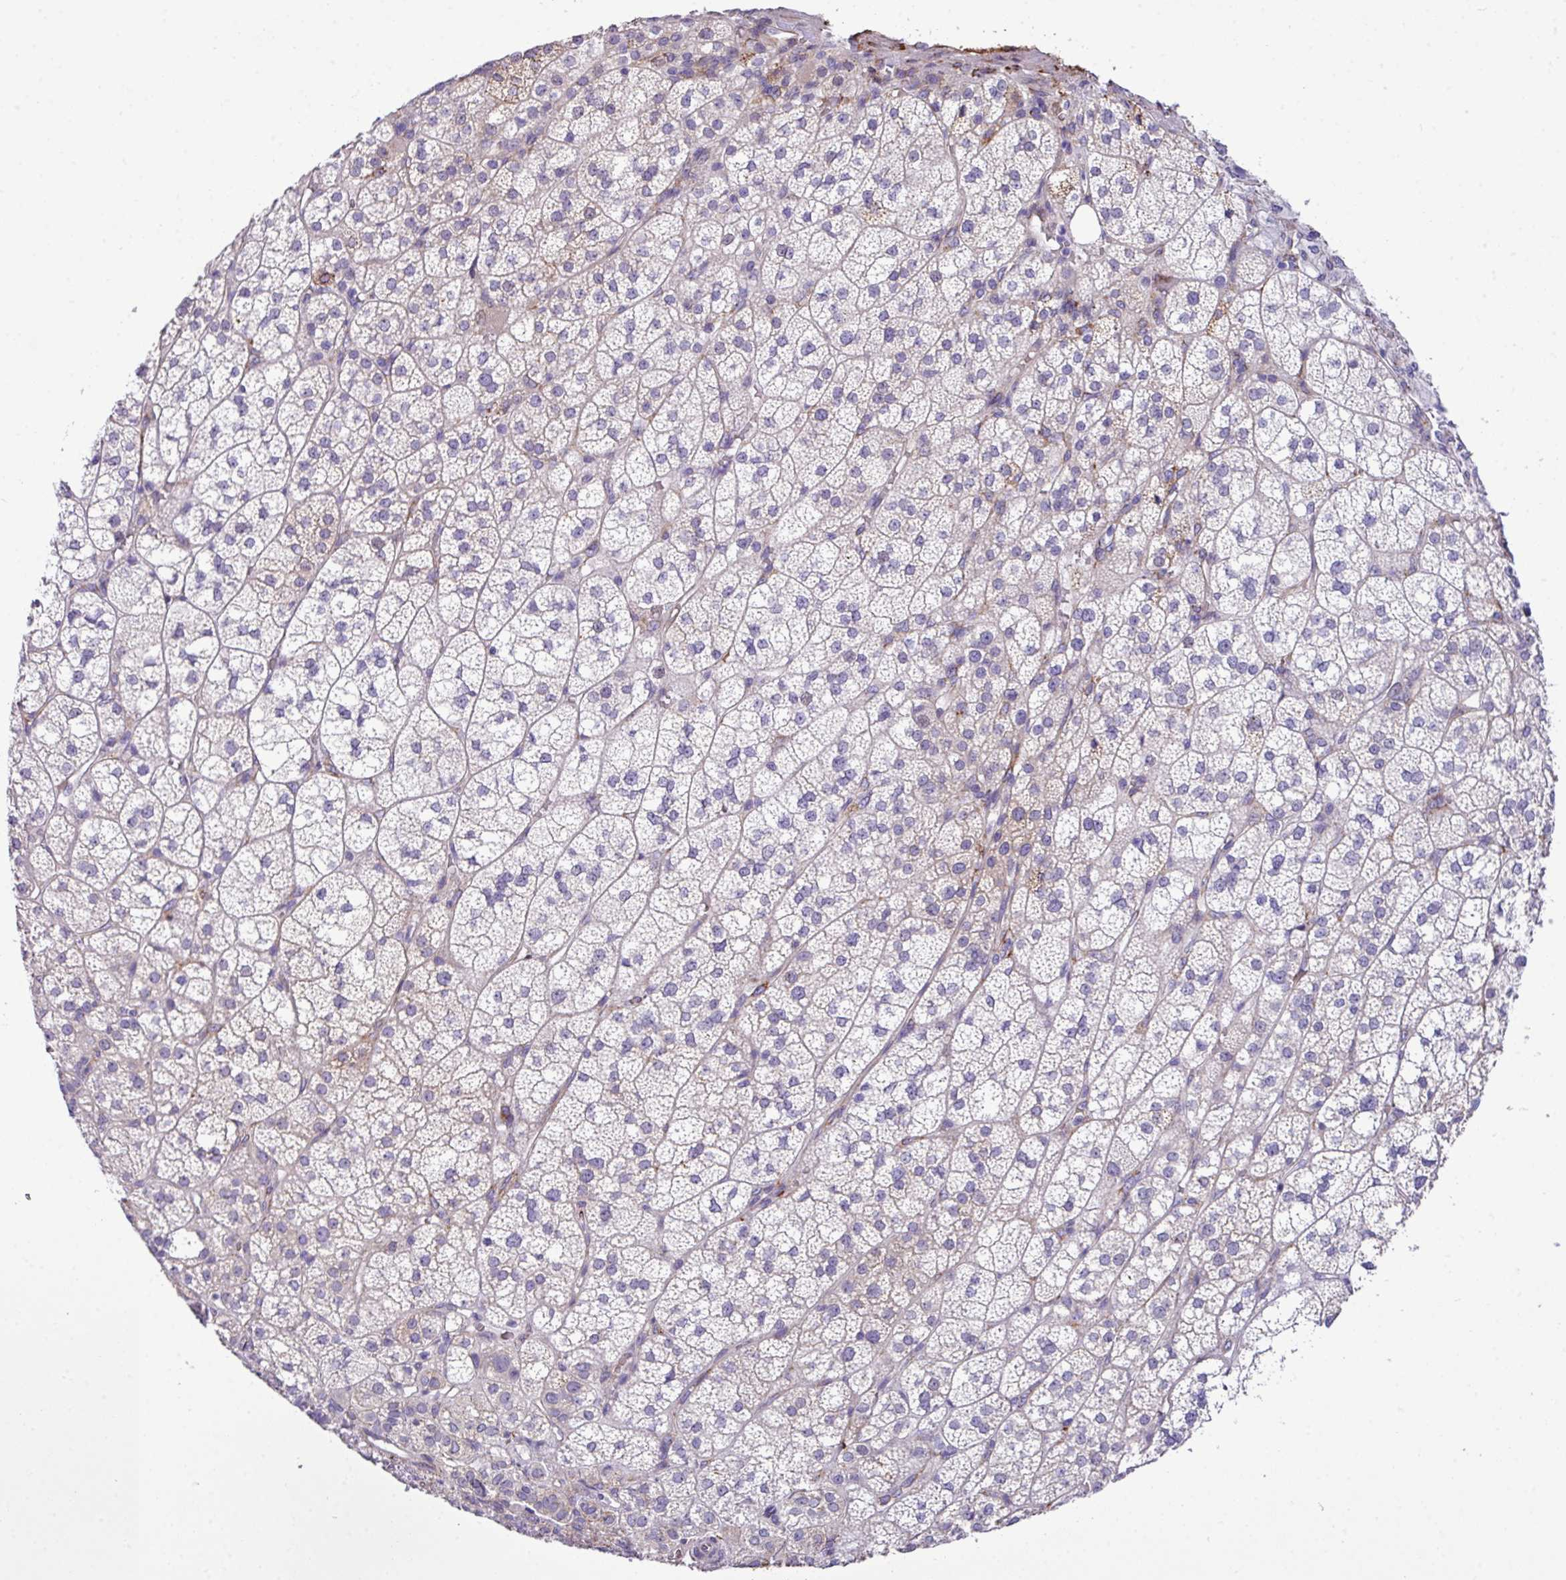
{"staining": {"intensity": "weak", "quantity": "25%-75%", "location": "cytoplasmic/membranous"}, "tissue": "adrenal gland", "cell_type": "Glandular cells", "image_type": "normal", "snomed": [{"axis": "morphology", "description": "Normal tissue, NOS"}, {"axis": "topography", "description": "Adrenal gland"}], "caption": "Immunohistochemistry (IHC) image of benign adrenal gland stained for a protein (brown), which shows low levels of weak cytoplasmic/membranous expression in approximately 25%-75% of glandular cells.", "gene": "CFAP97", "patient": {"sex": "female", "age": 60}}